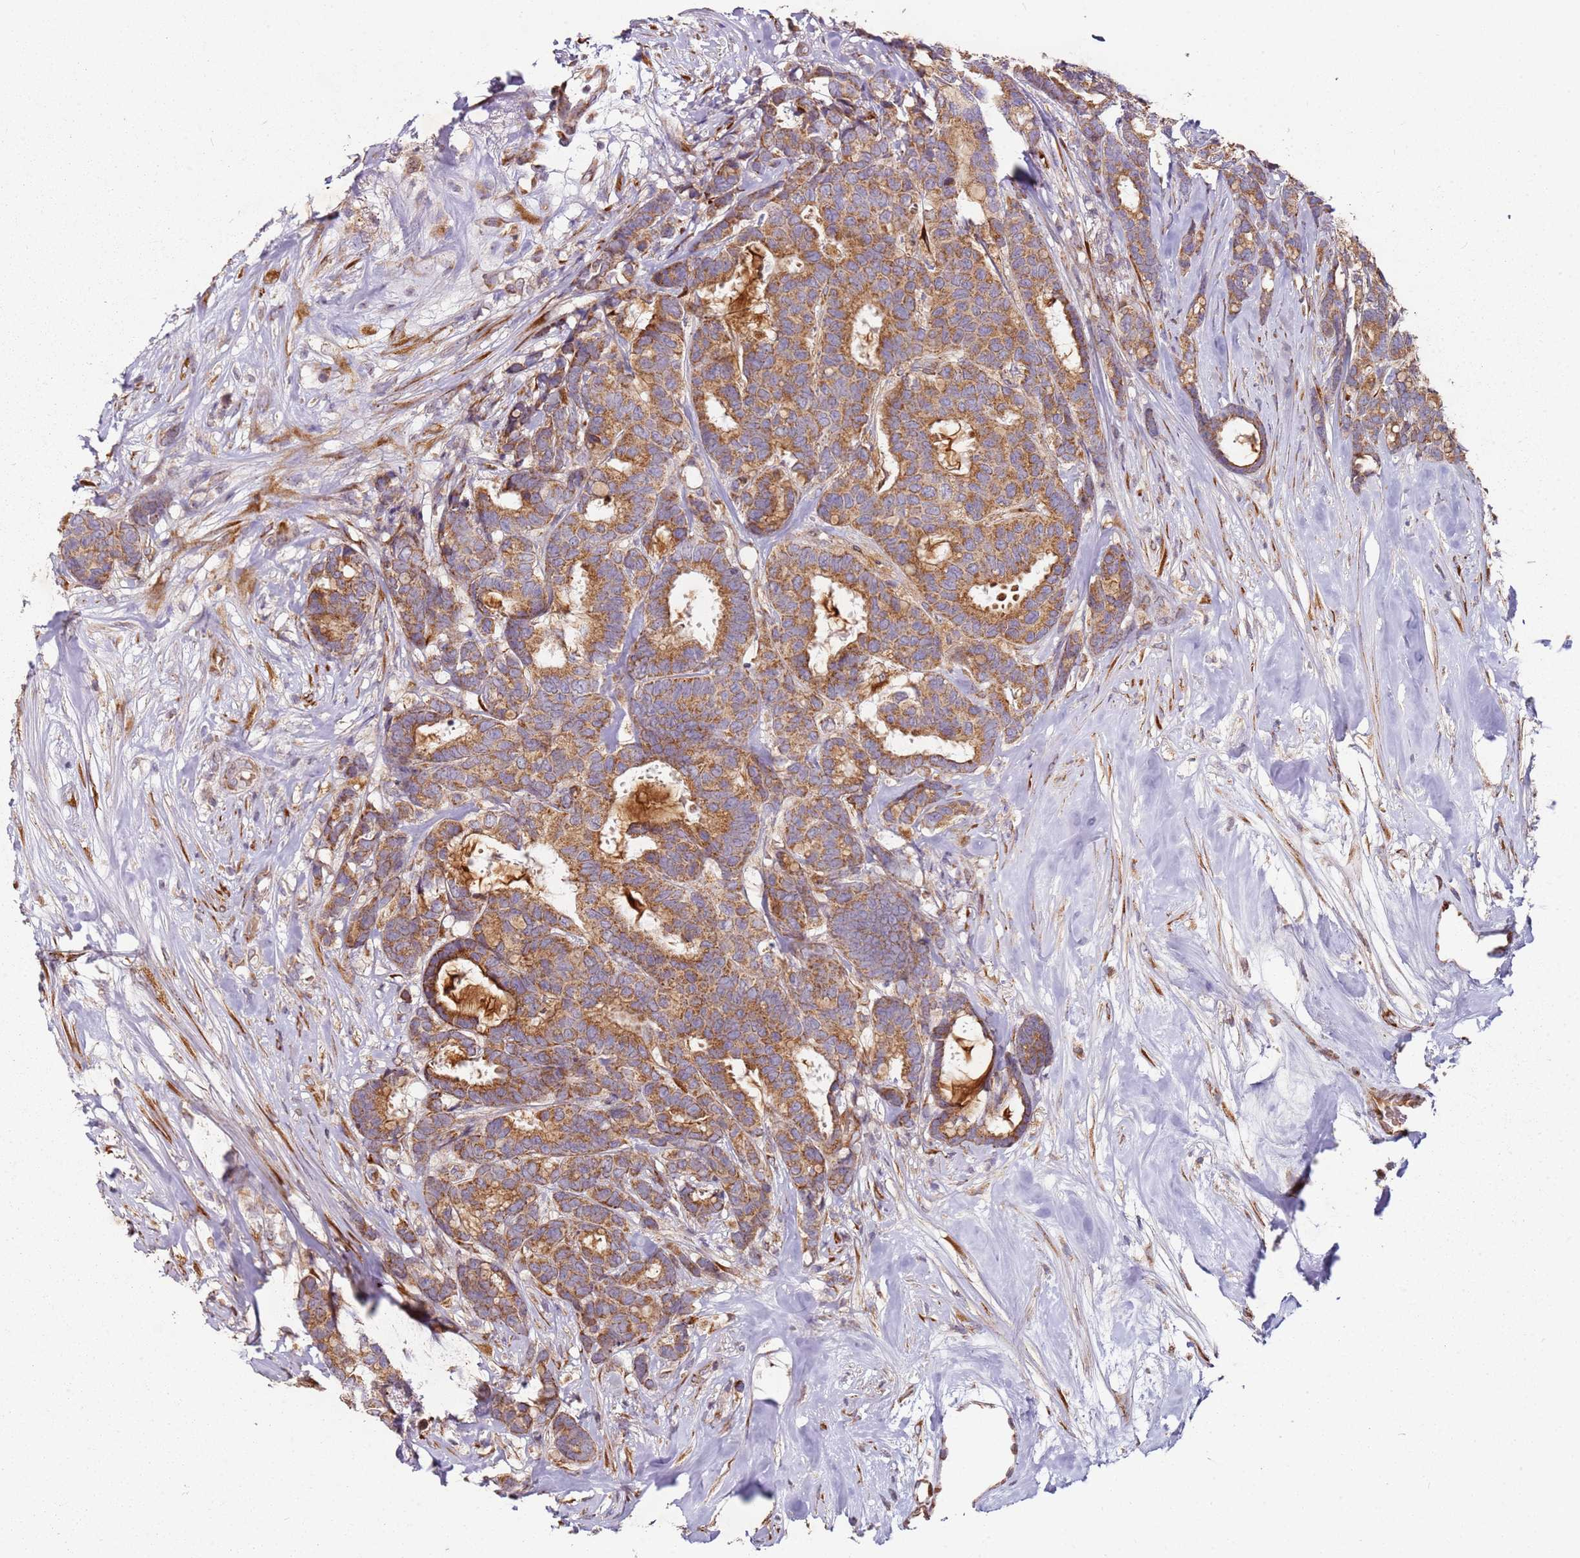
{"staining": {"intensity": "moderate", "quantity": ">75%", "location": "cytoplasmic/membranous"}, "tissue": "breast cancer", "cell_type": "Tumor cells", "image_type": "cancer", "snomed": [{"axis": "morphology", "description": "Duct carcinoma"}, {"axis": "topography", "description": "Breast"}], "caption": "This is a histology image of immunohistochemistry staining of breast cancer, which shows moderate staining in the cytoplasmic/membranous of tumor cells.", "gene": "ARFRP1", "patient": {"sex": "female", "age": 87}}